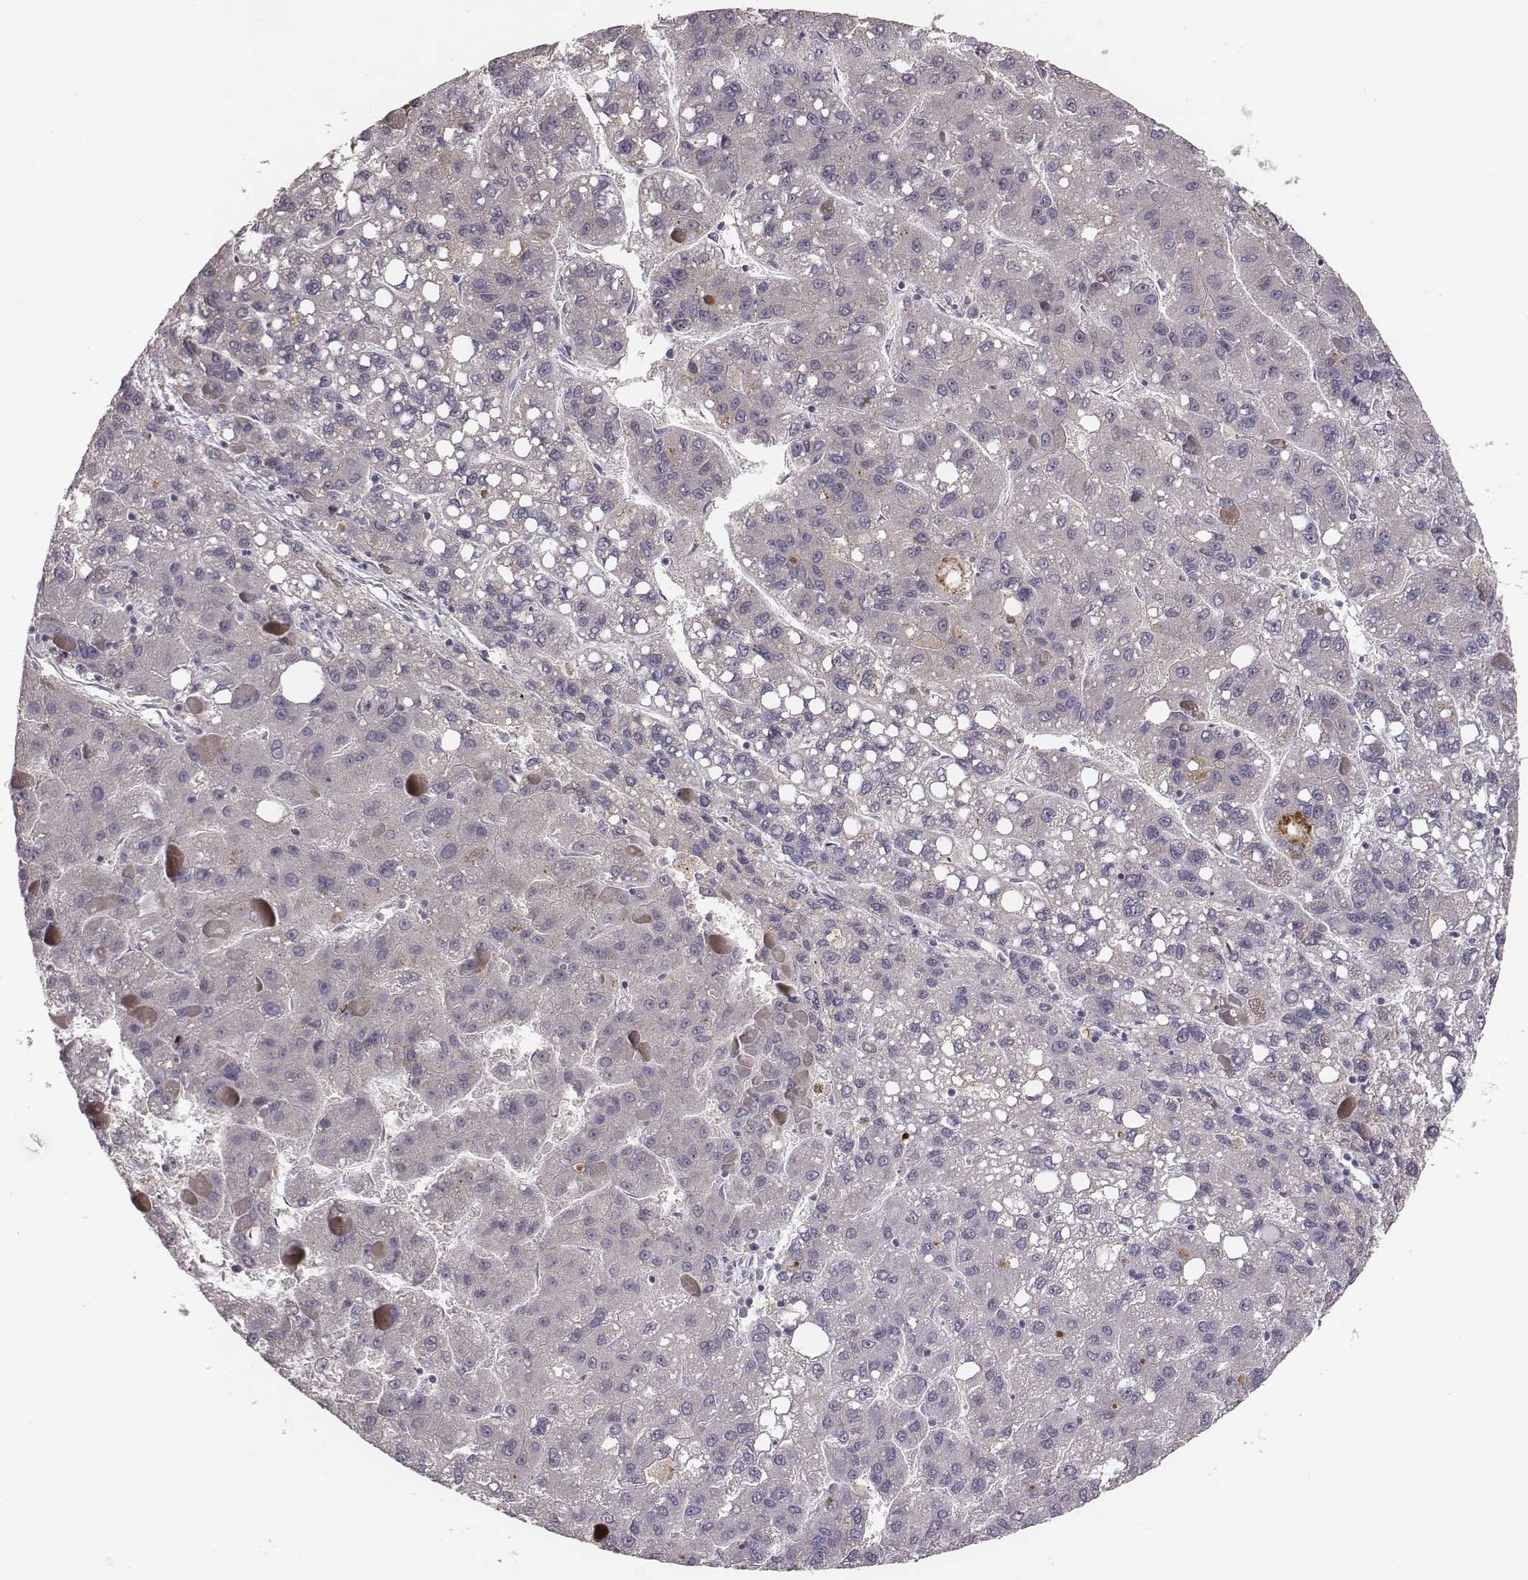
{"staining": {"intensity": "negative", "quantity": "none", "location": "none"}, "tissue": "liver cancer", "cell_type": "Tumor cells", "image_type": "cancer", "snomed": [{"axis": "morphology", "description": "Carcinoma, Hepatocellular, NOS"}, {"axis": "topography", "description": "Liver"}], "caption": "This micrograph is of liver cancer (hepatocellular carcinoma) stained with immunohistochemistry (IHC) to label a protein in brown with the nuclei are counter-stained blue. There is no expression in tumor cells. (Stains: DAB IHC with hematoxylin counter stain, Microscopy: brightfield microscopy at high magnification).", "gene": "SLC22A6", "patient": {"sex": "female", "age": 82}}